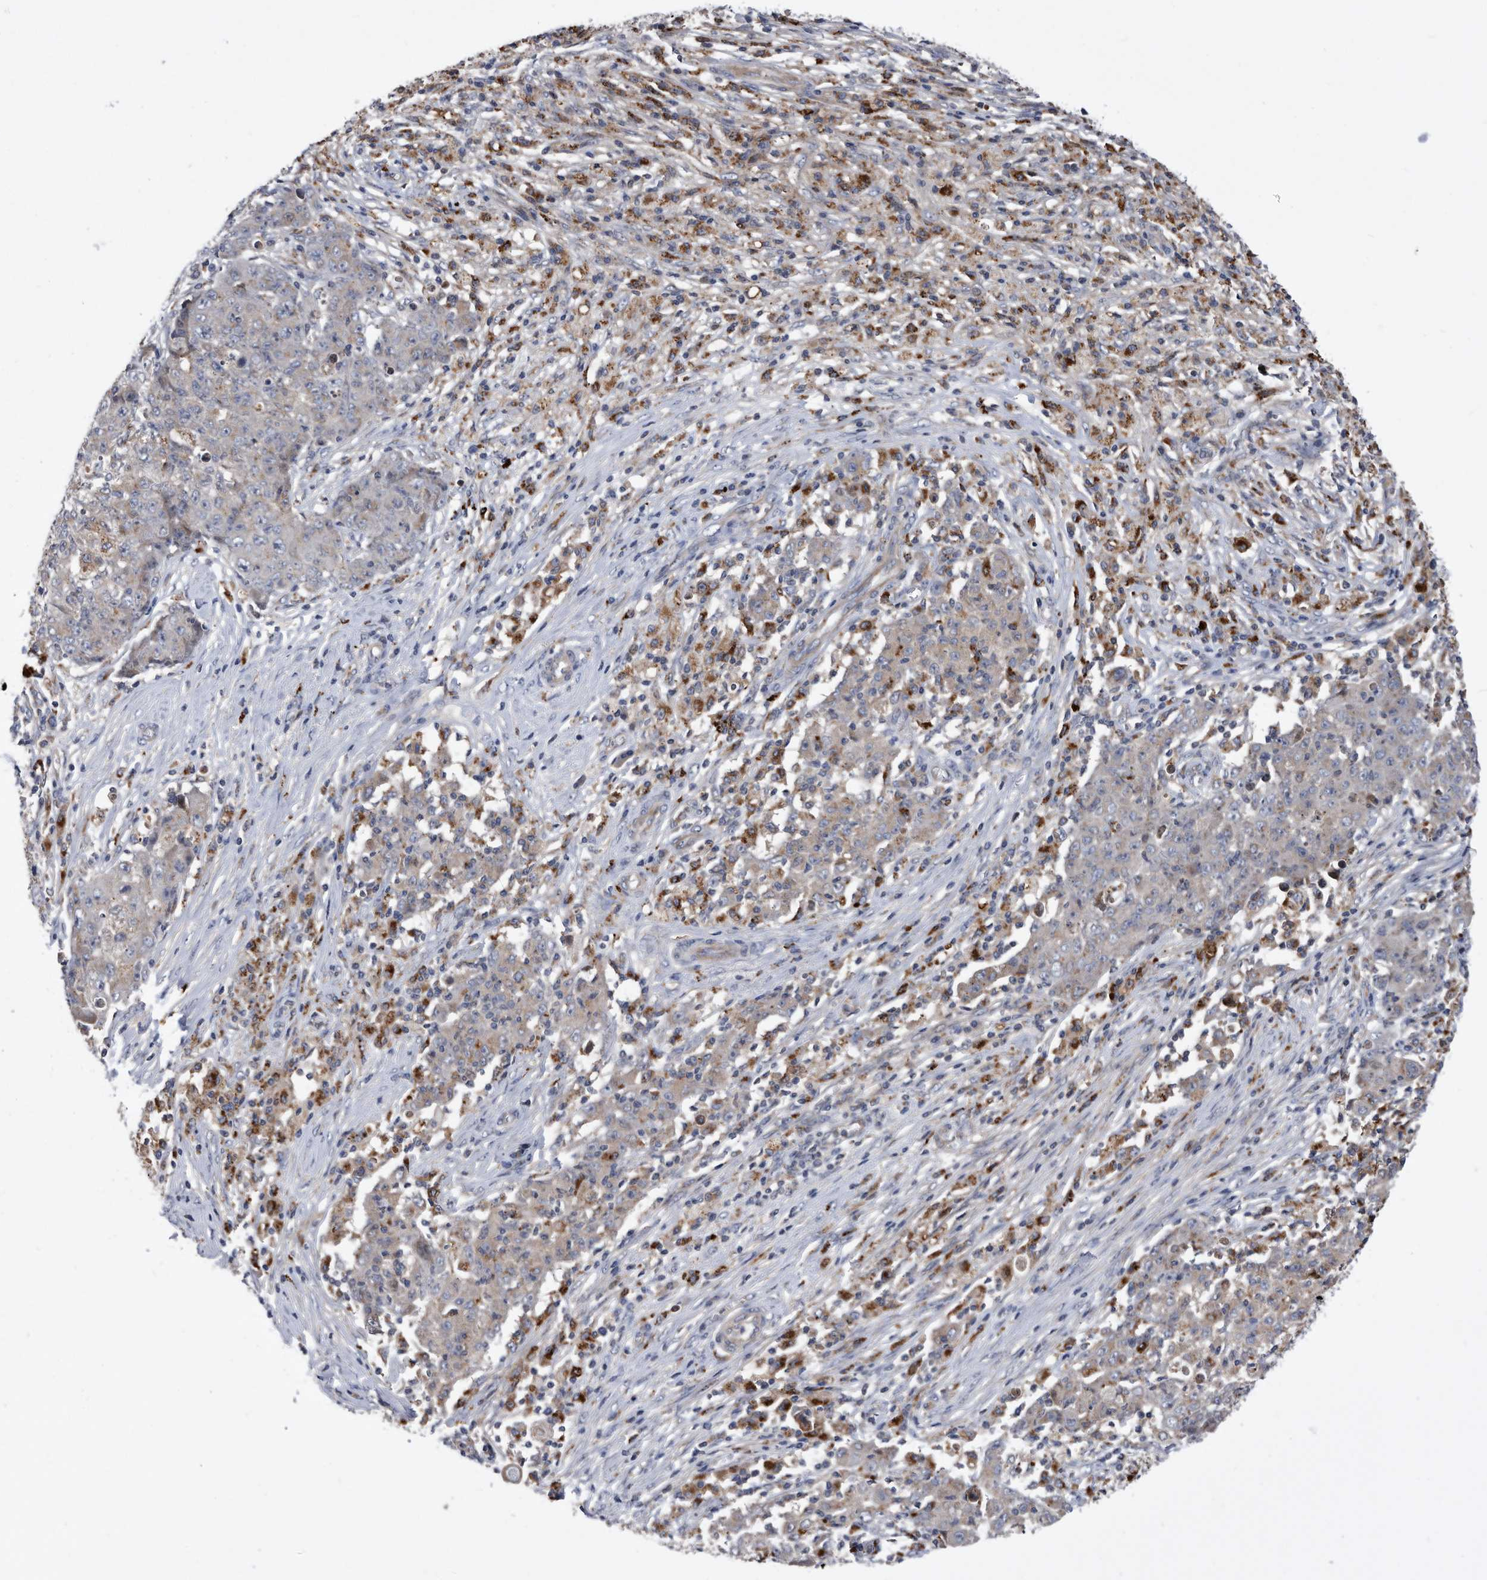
{"staining": {"intensity": "negative", "quantity": "none", "location": "none"}, "tissue": "ovarian cancer", "cell_type": "Tumor cells", "image_type": "cancer", "snomed": [{"axis": "morphology", "description": "Carcinoma, endometroid"}, {"axis": "topography", "description": "Ovary"}], "caption": "Ovarian endometroid carcinoma was stained to show a protein in brown. There is no significant positivity in tumor cells.", "gene": "BAIAP3", "patient": {"sex": "female", "age": 42}}